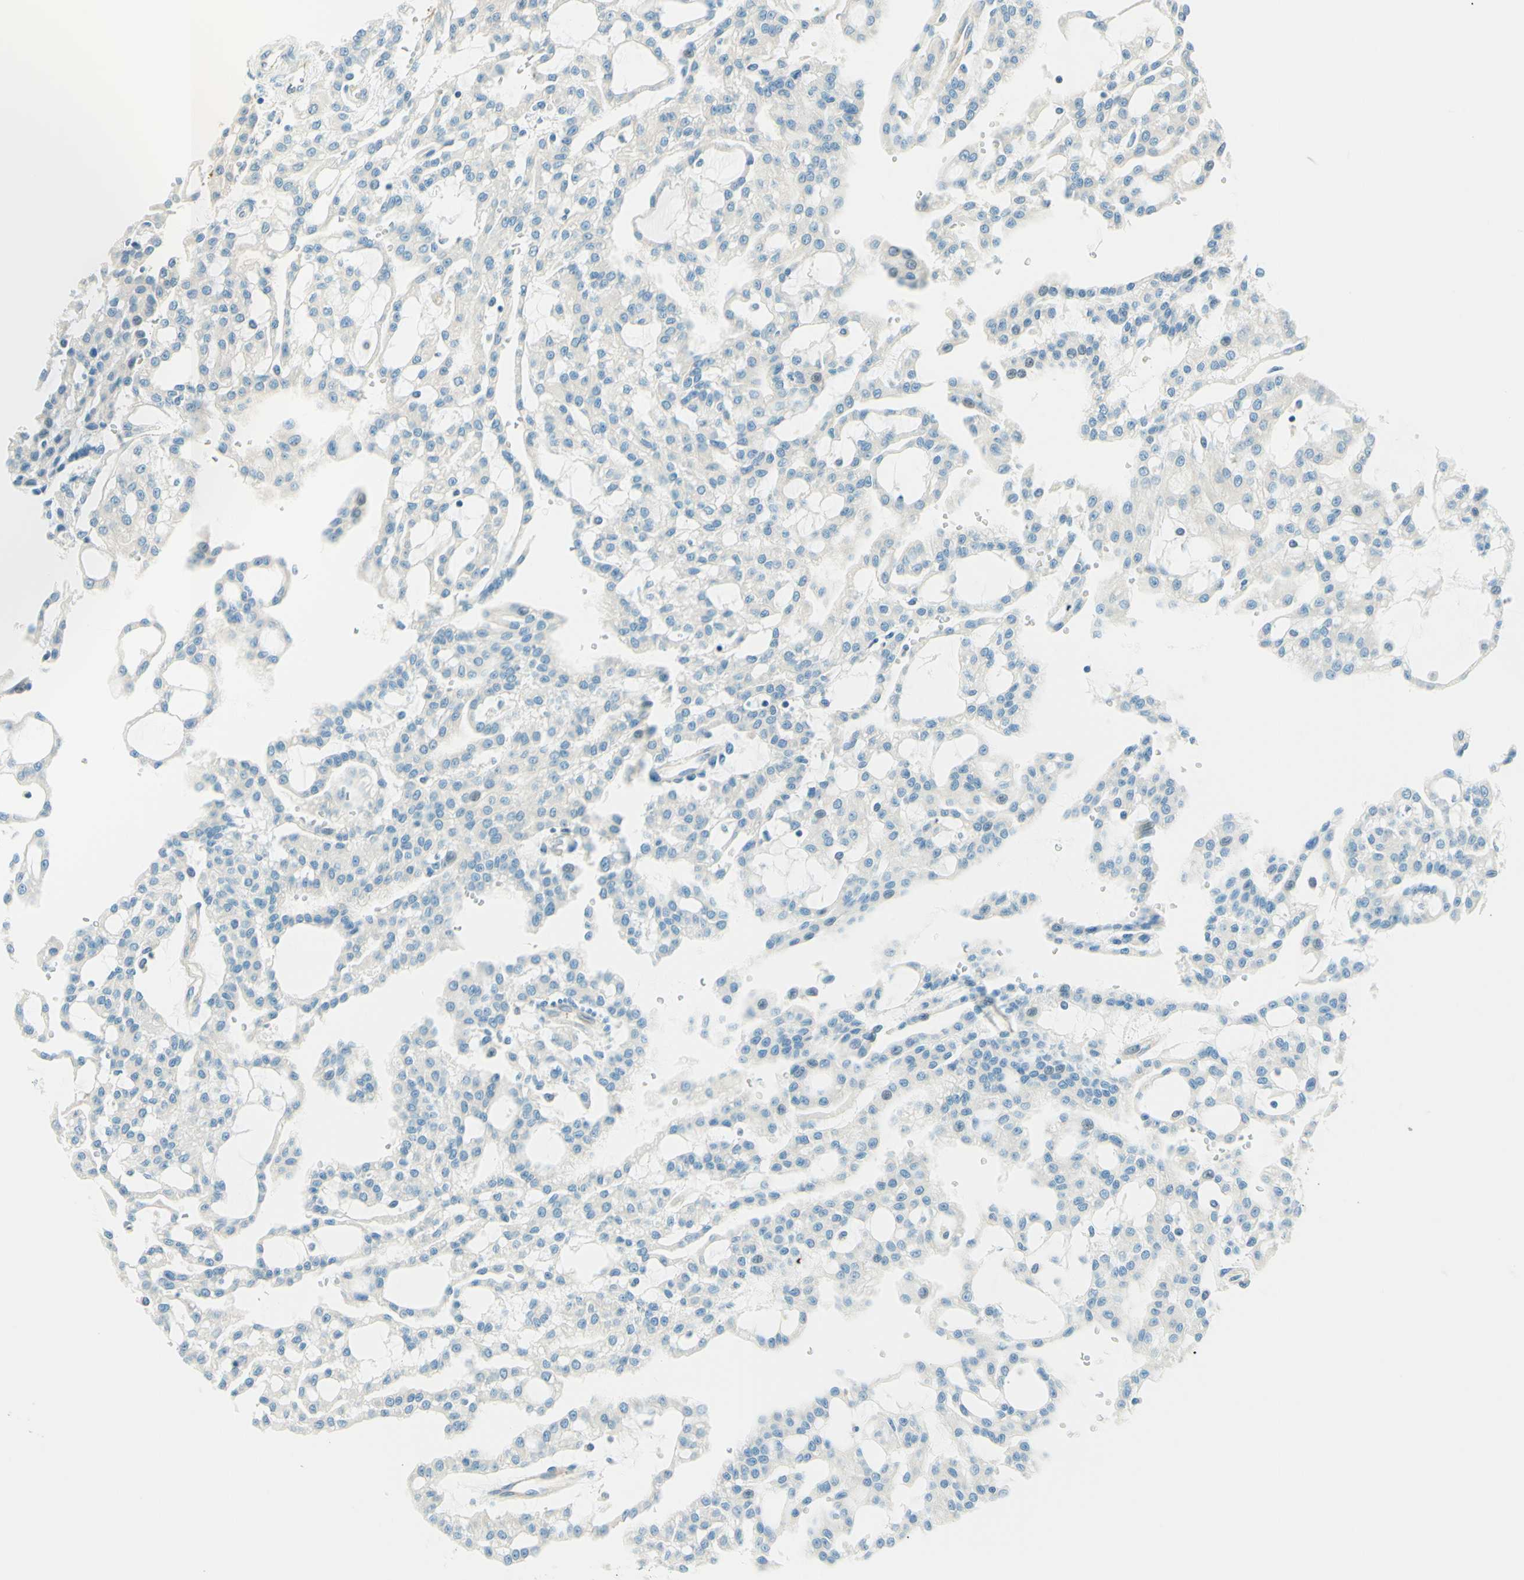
{"staining": {"intensity": "negative", "quantity": "none", "location": "none"}, "tissue": "renal cancer", "cell_type": "Tumor cells", "image_type": "cancer", "snomed": [{"axis": "morphology", "description": "Adenocarcinoma, NOS"}, {"axis": "topography", "description": "Kidney"}], "caption": "Renal cancer was stained to show a protein in brown. There is no significant positivity in tumor cells.", "gene": "TAOK2", "patient": {"sex": "male", "age": 63}}